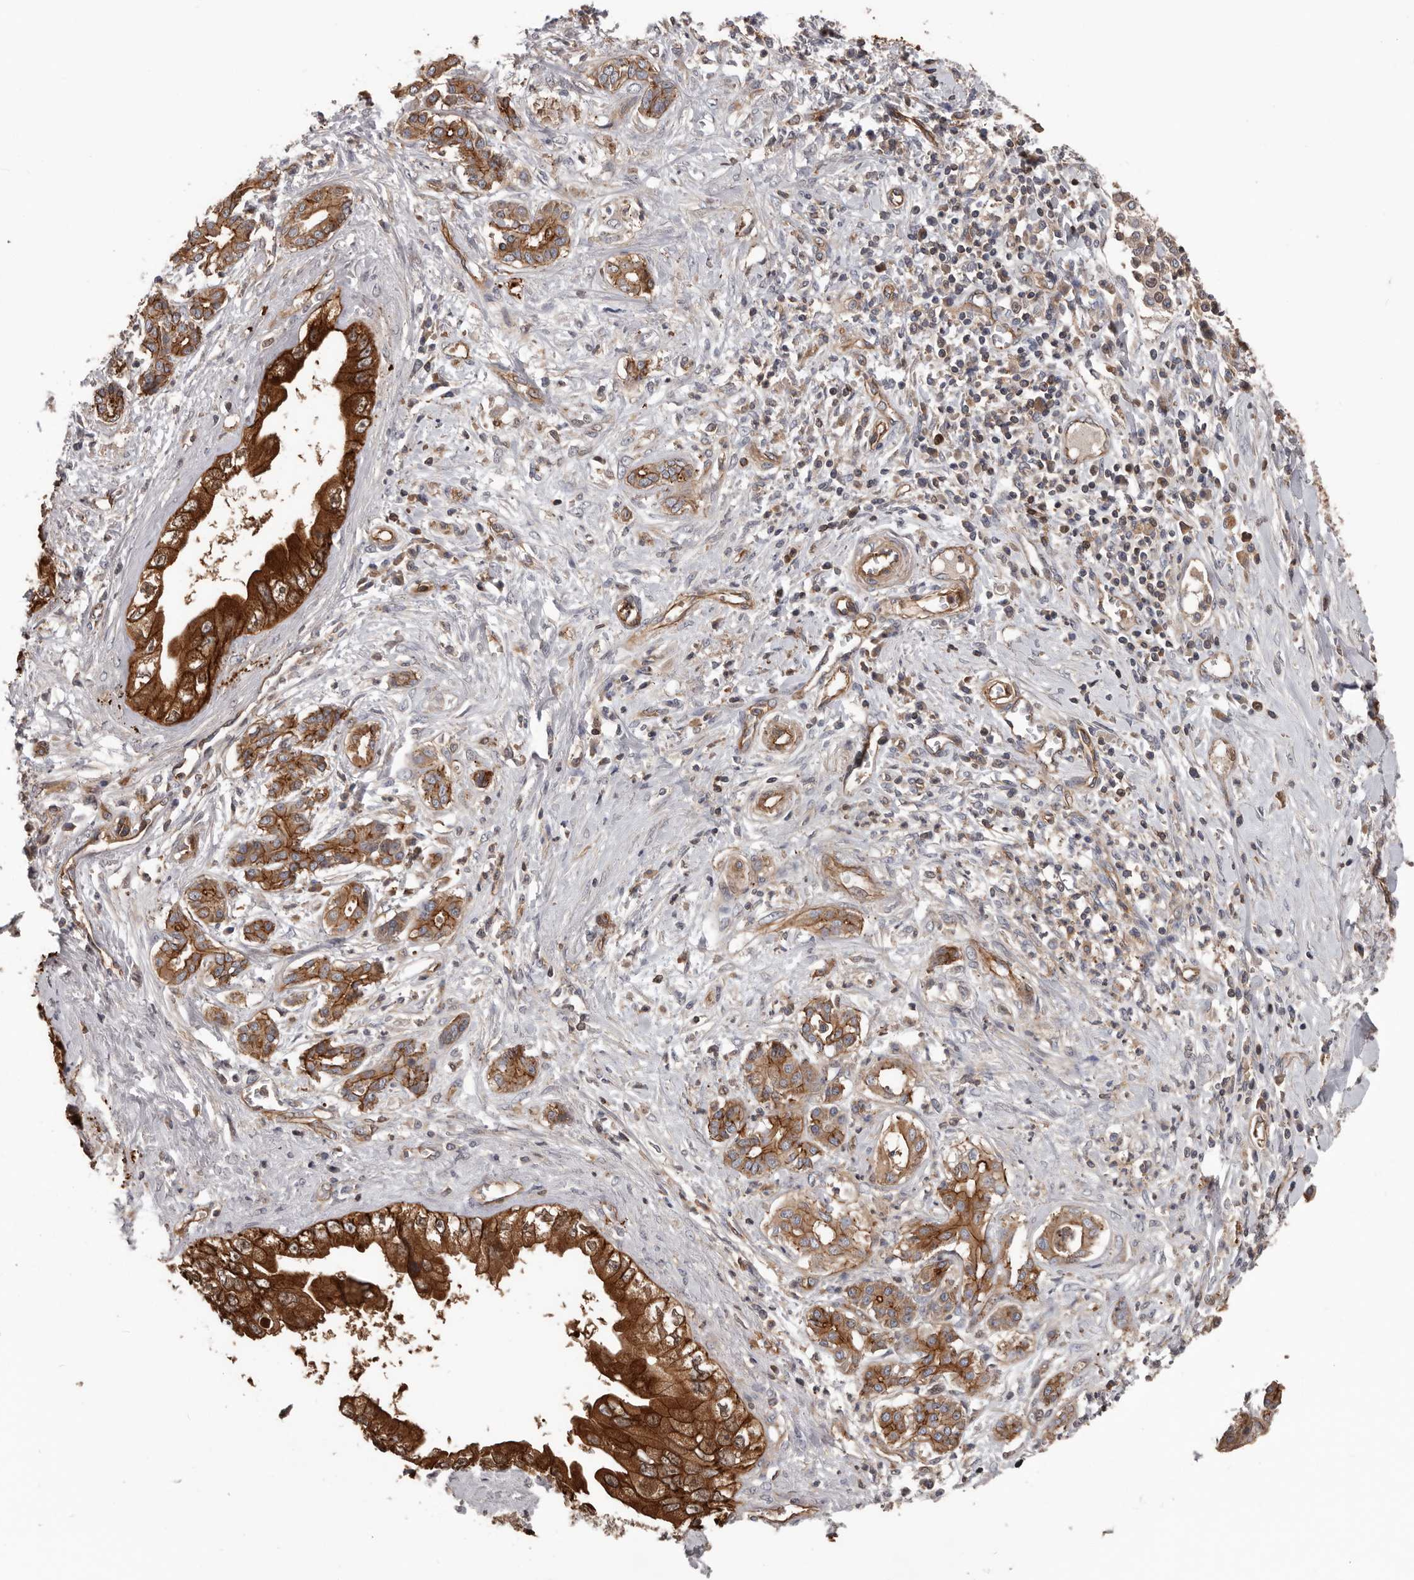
{"staining": {"intensity": "strong", "quantity": ">75%", "location": "cytoplasmic/membranous"}, "tissue": "pancreatic cancer", "cell_type": "Tumor cells", "image_type": "cancer", "snomed": [{"axis": "morphology", "description": "Adenocarcinoma, NOS"}, {"axis": "topography", "description": "Pancreas"}], "caption": "This is a histology image of immunohistochemistry staining of pancreatic adenocarcinoma, which shows strong staining in the cytoplasmic/membranous of tumor cells.", "gene": "PNRC2", "patient": {"sex": "female", "age": 56}}